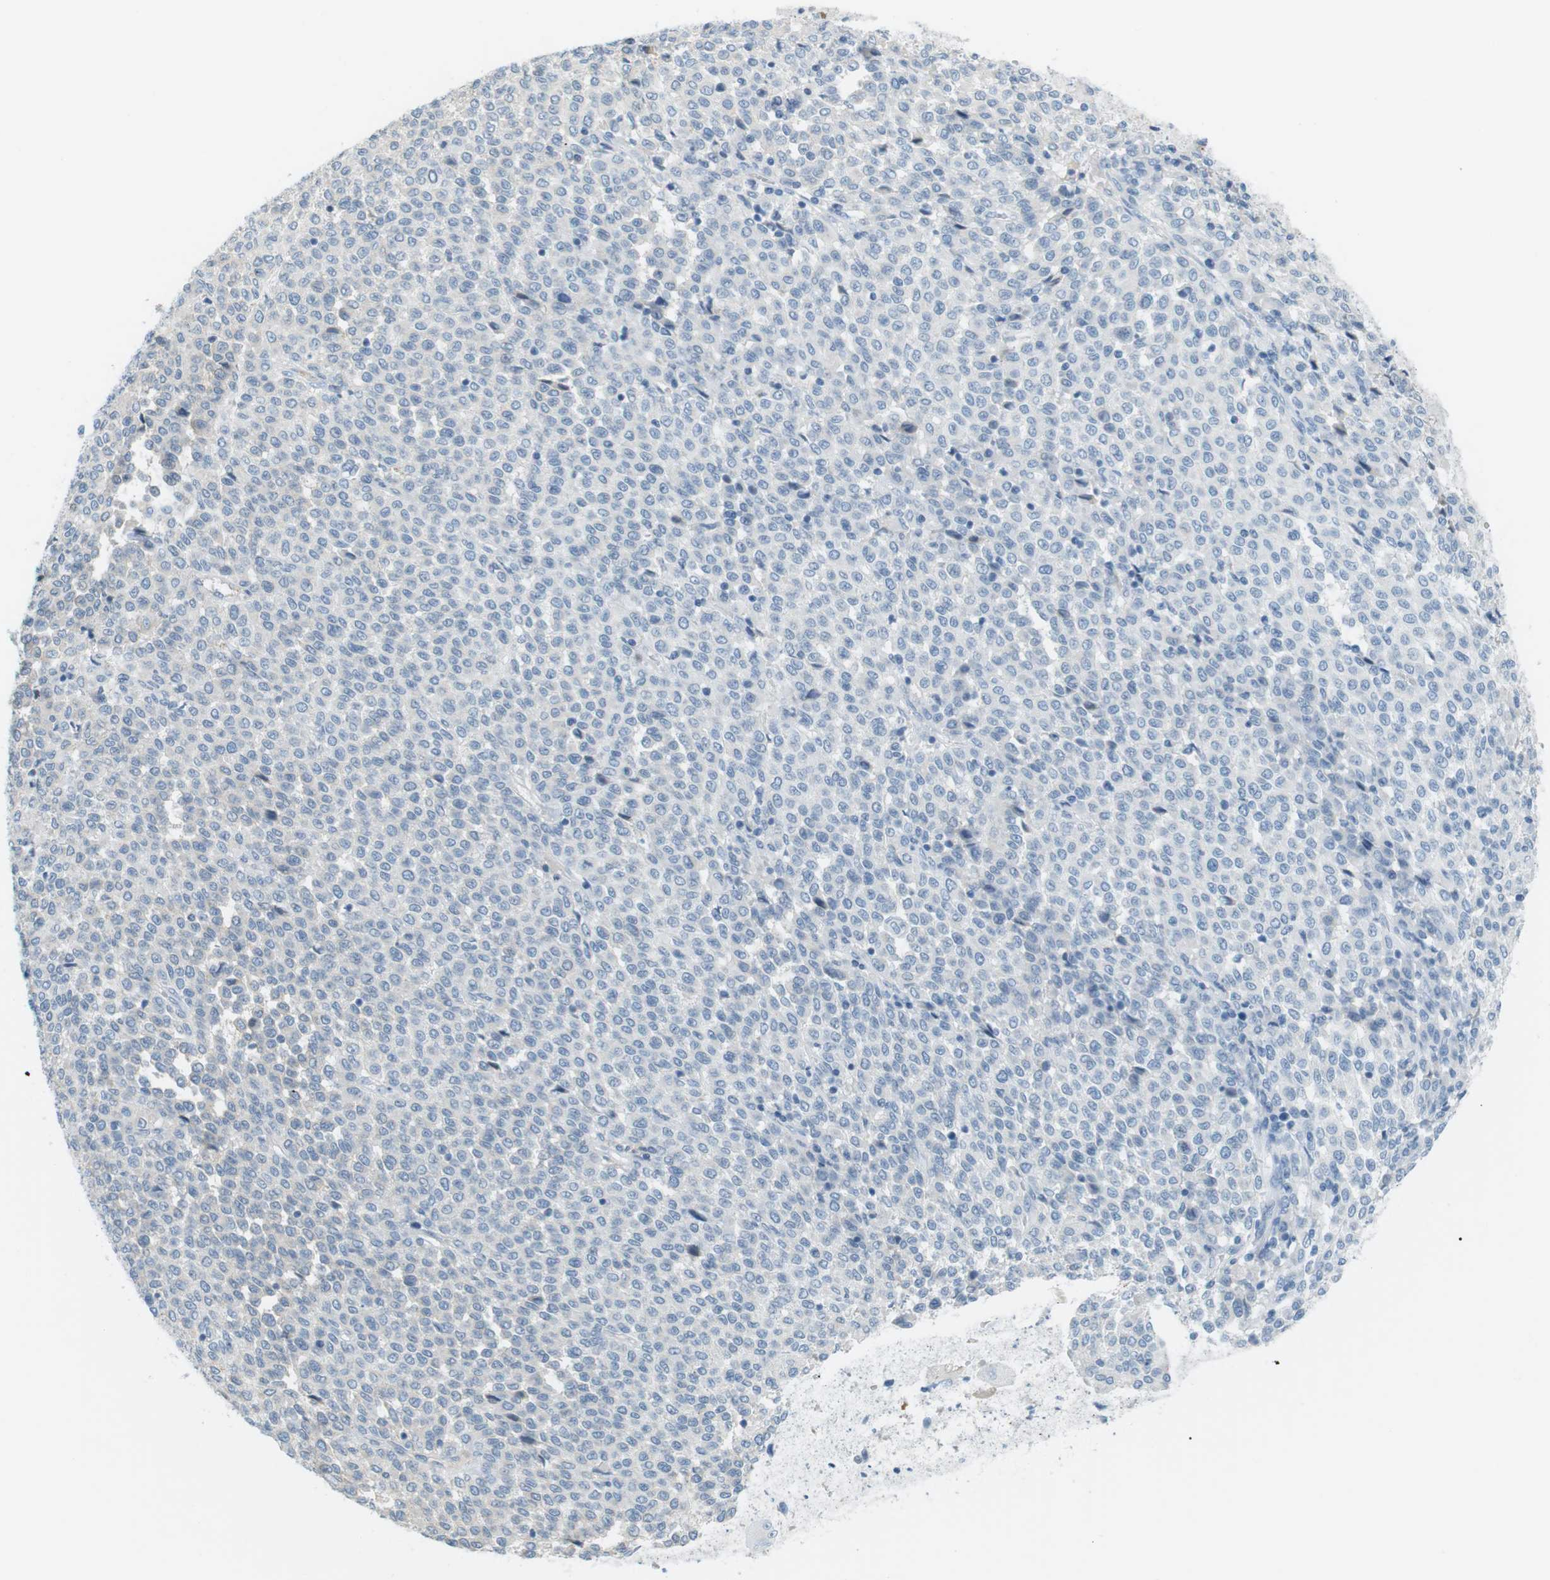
{"staining": {"intensity": "negative", "quantity": "none", "location": "none"}, "tissue": "melanoma", "cell_type": "Tumor cells", "image_type": "cancer", "snomed": [{"axis": "morphology", "description": "Malignant melanoma, Metastatic site"}, {"axis": "topography", "description": "Pancreas"}], "caption": "An immunohistochemistry photomicrograph of melanoma is shown. There is no staining in tumor cells of melanoma.", "gene": "AZGP1", "patient": {"sex": "female", "age": 30}}